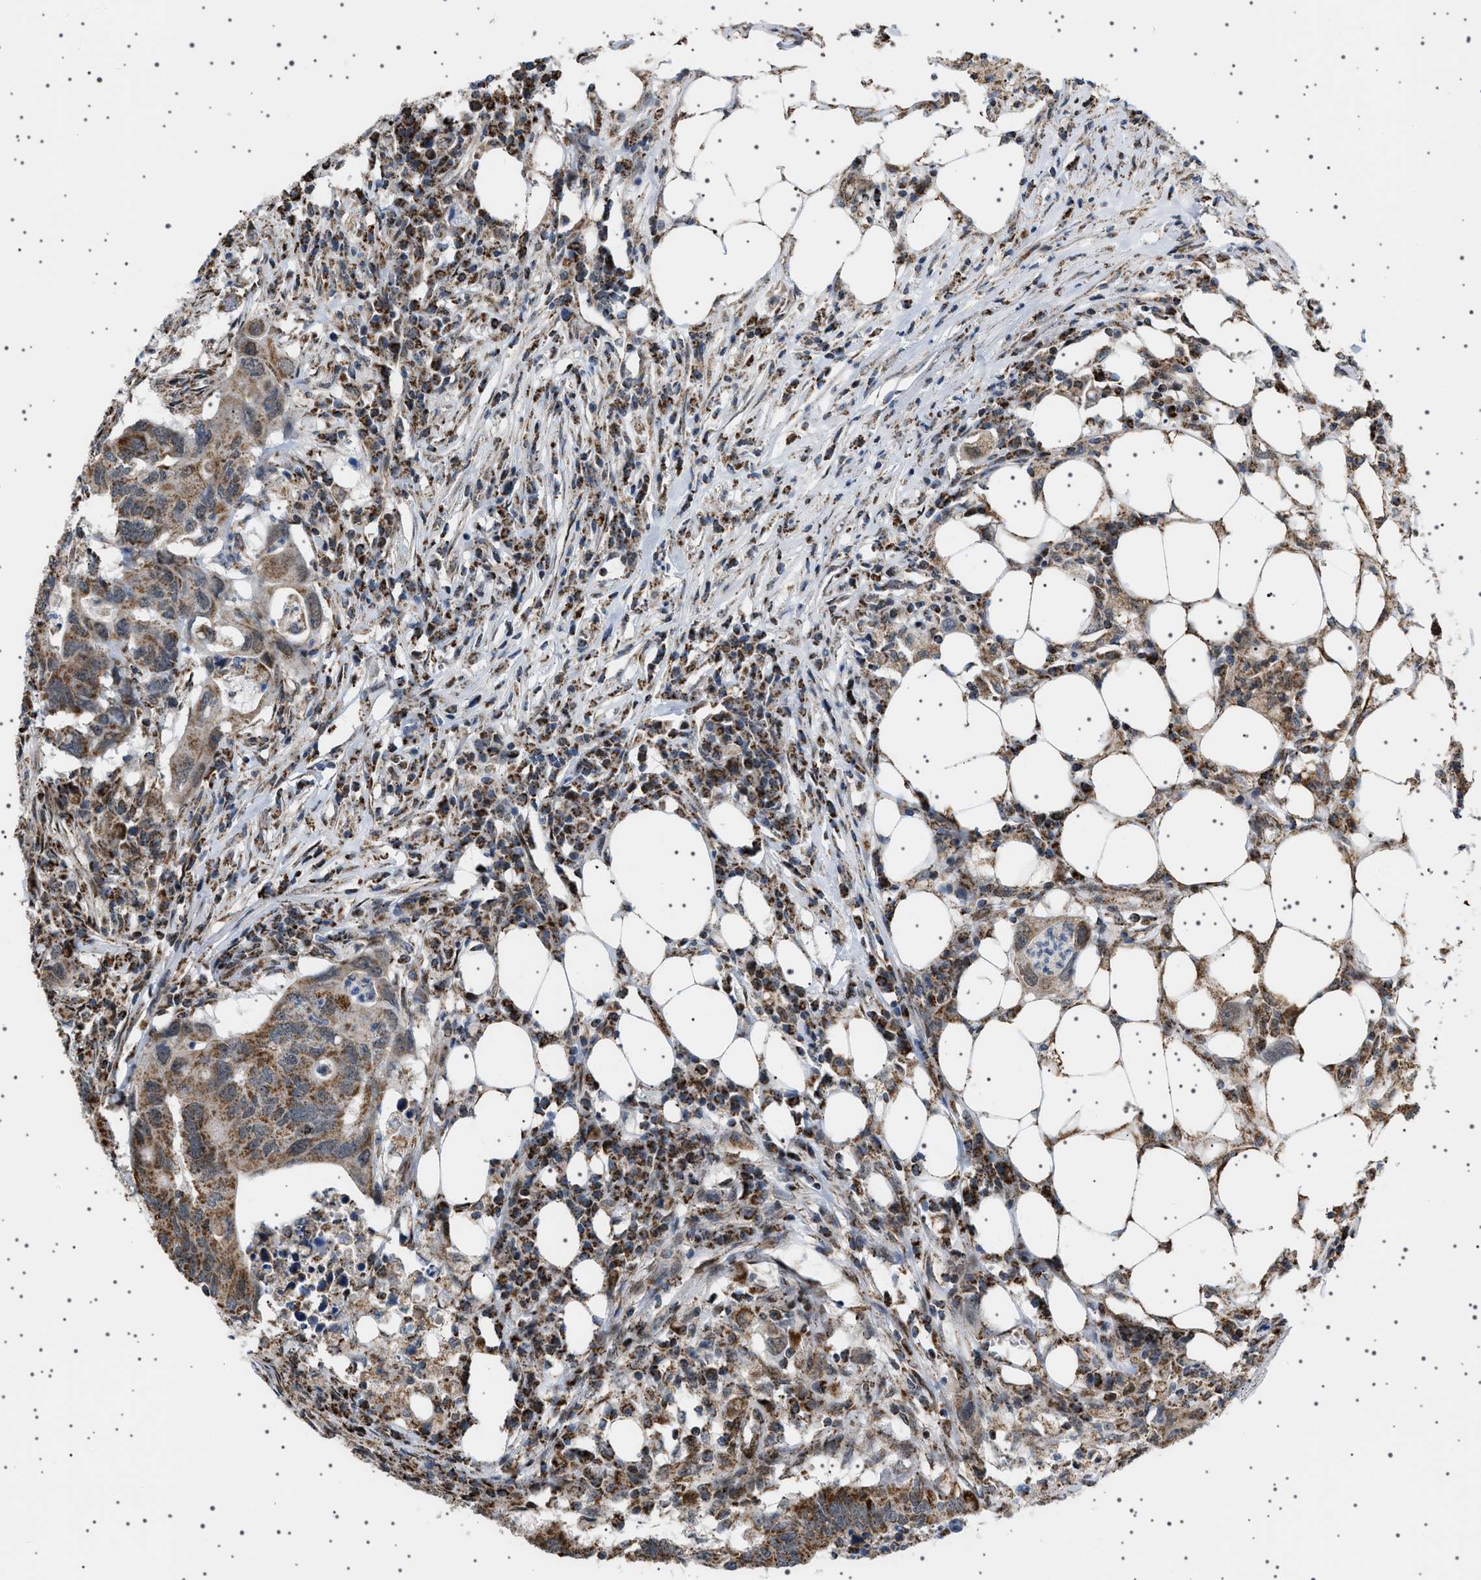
{"staining": {"intensity": "moderate", "quantity": ">75%", "location": "cytoplasmic/membranous"}, "tissue": "colorectal cancer", "cell_type": "Tumor cells", "image_type": "cancer", "snomed": [{"axis": "morphology", "description": "Adenocarcinoma, NOS"}, {"axis": "topography", "description": "Colon"}], "caption": "Moderate cytoplasmic/membranous expression for a protein is present in about >75% of tumor cells of adenocarcinoma (colorectal) using IHC.", "gene": "MELK", "patient": {"sex": "male", "age": 71}}